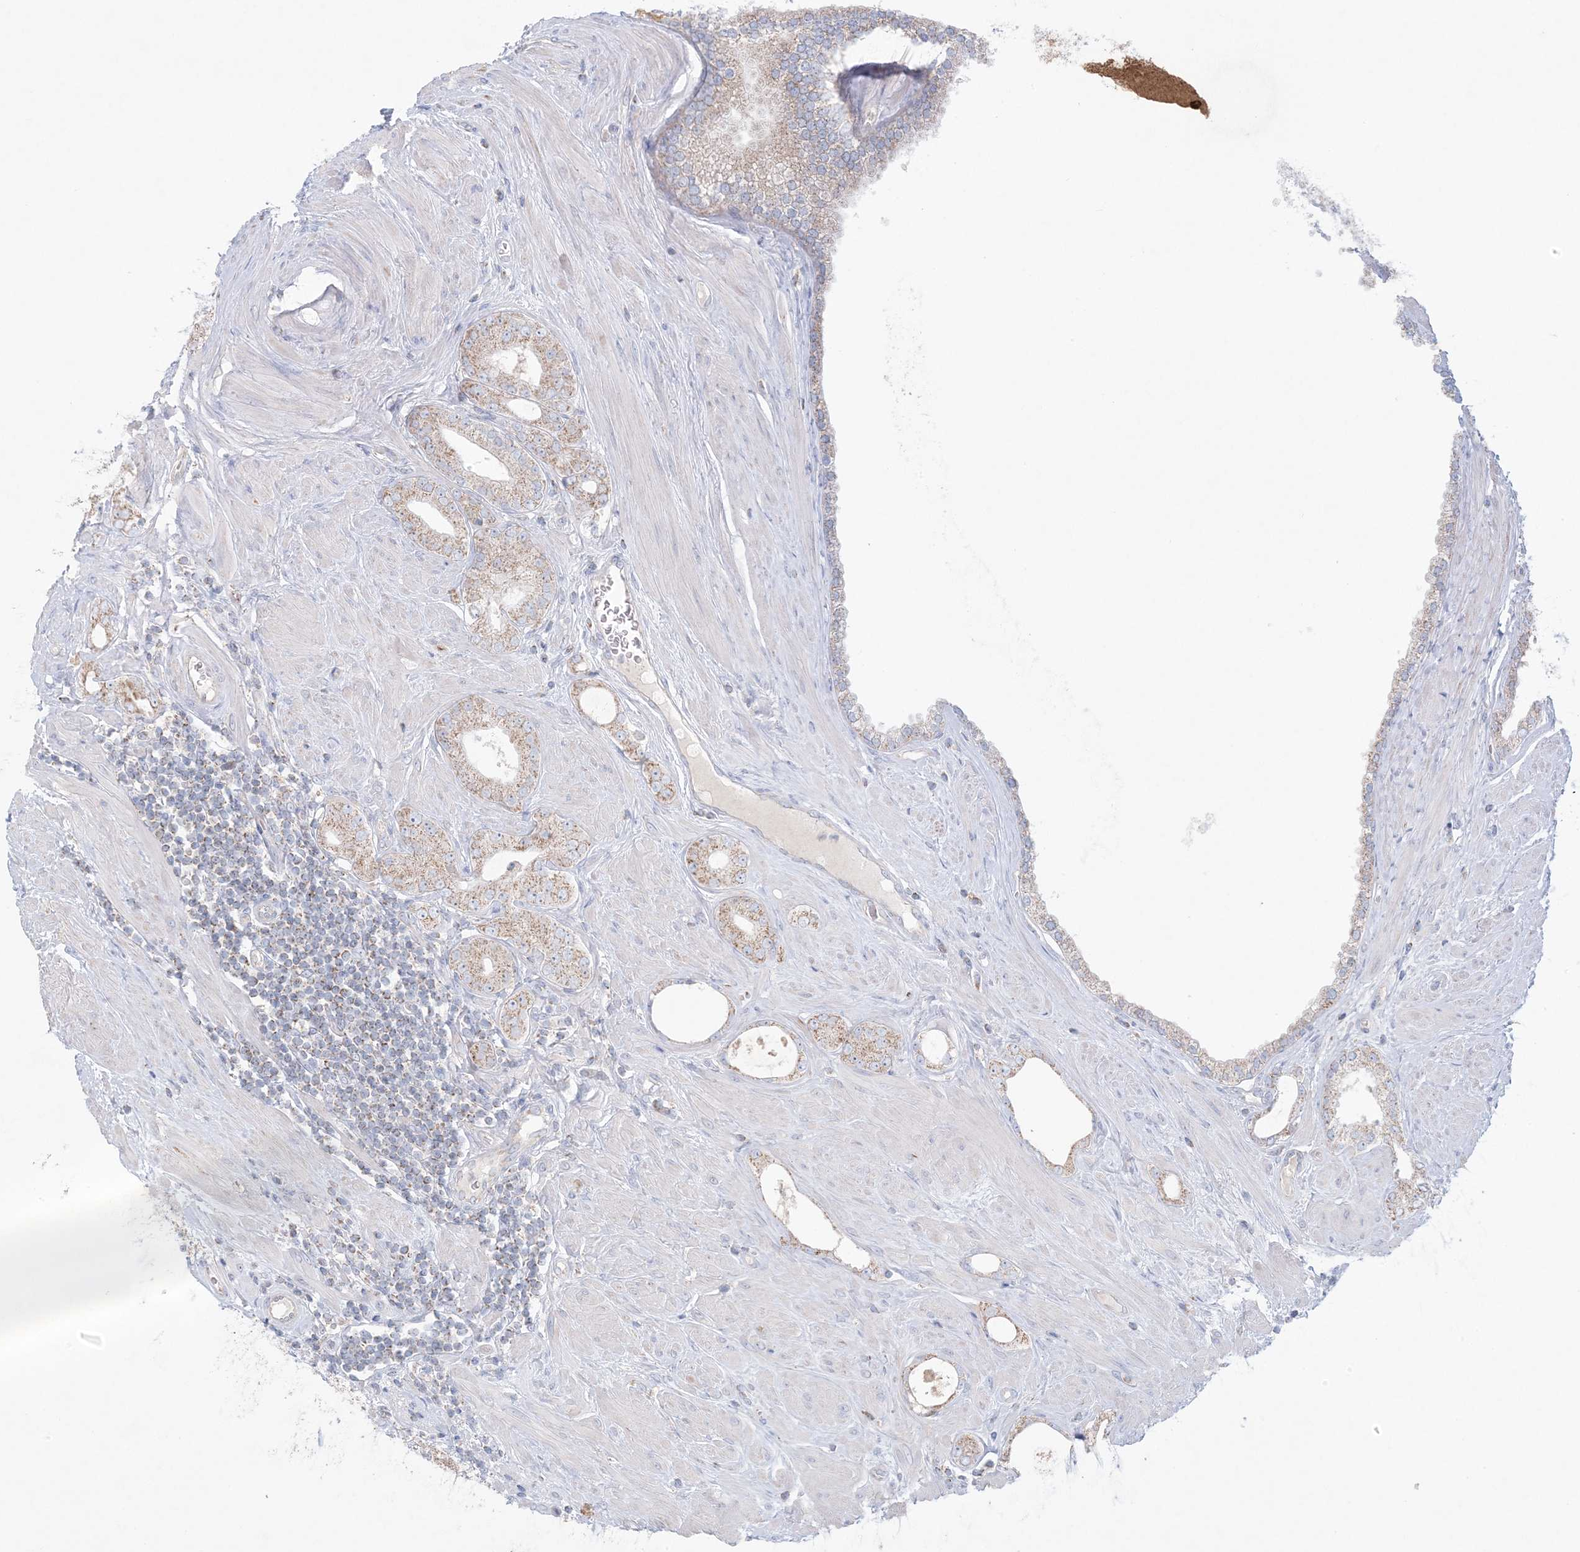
{"staining": {"intensity": "moderate", "quantity": ">75%", "location": "cytoplasmic/membranous"}, "tissue": "prostate cancer", "cell_type": "Tumor cells", "image_type": "cancer", "snomed": [{"axis": "morphology", "description": "Adenocarcinoma, Low grade"}, {"axis": "topography", "description": "Prostate"}], "caption": "Adenocarcinoma (low-grade) (prostate) stained for a protein (brown) displays moderate cytoplasmic/membranous positive expression in about >75% of tumor cells.", "gene": "KCTD6", "patient": {"sex": "male", "age": 62}}